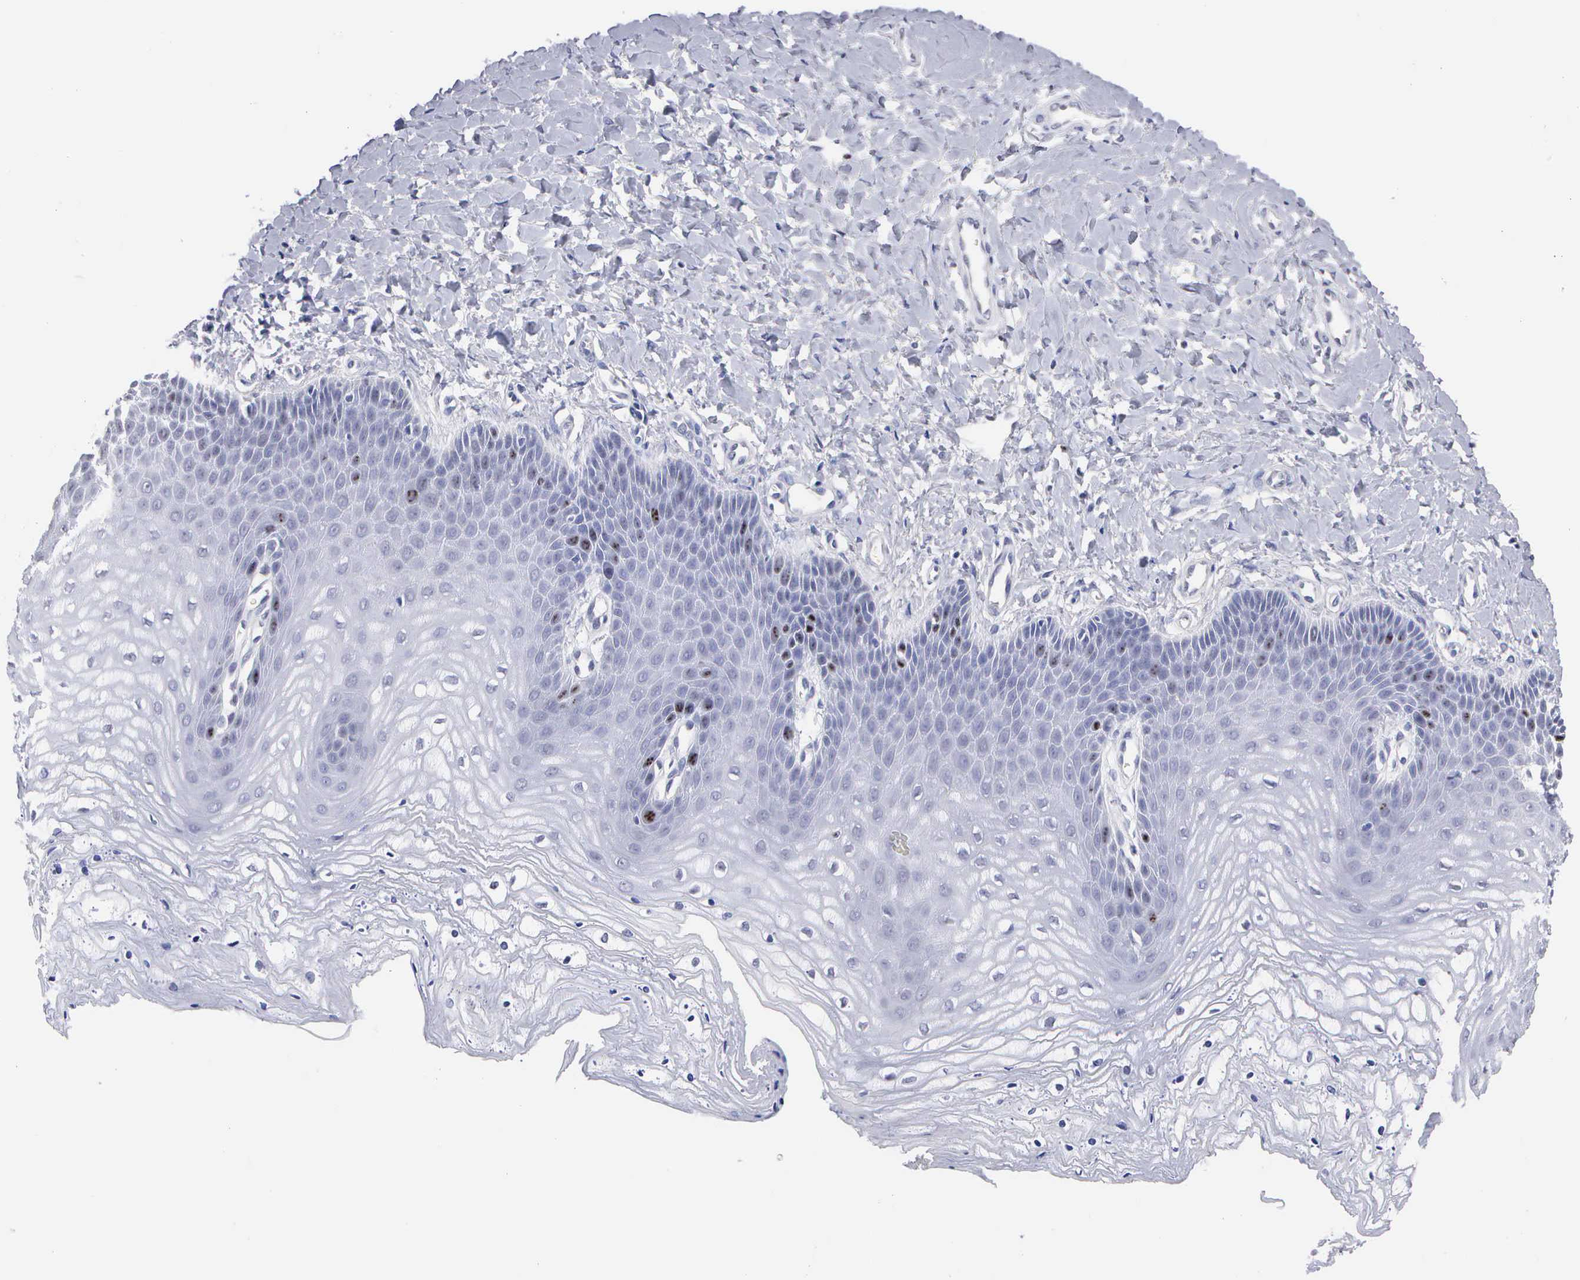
{"staining": {"intensity": "strong", "quantity": "<25%", "location": "nuclear"}, "tissue": "vagina", "cell_type": "Squamous epithelial cells", "image_type": "normal", "snomed": [{"axis": "morphology", "description": "Normal tissue, NOS"}, {"axis": "topography", "description": "Vagina"}], "caption": "Brown immunohistochemical staining in unremarkable vagina reveals strong nuclear staining in approximately <25% of squamous epithelial cells.", "gene": "KDM6A", "patient": {"sex": "female", "age": 68}}